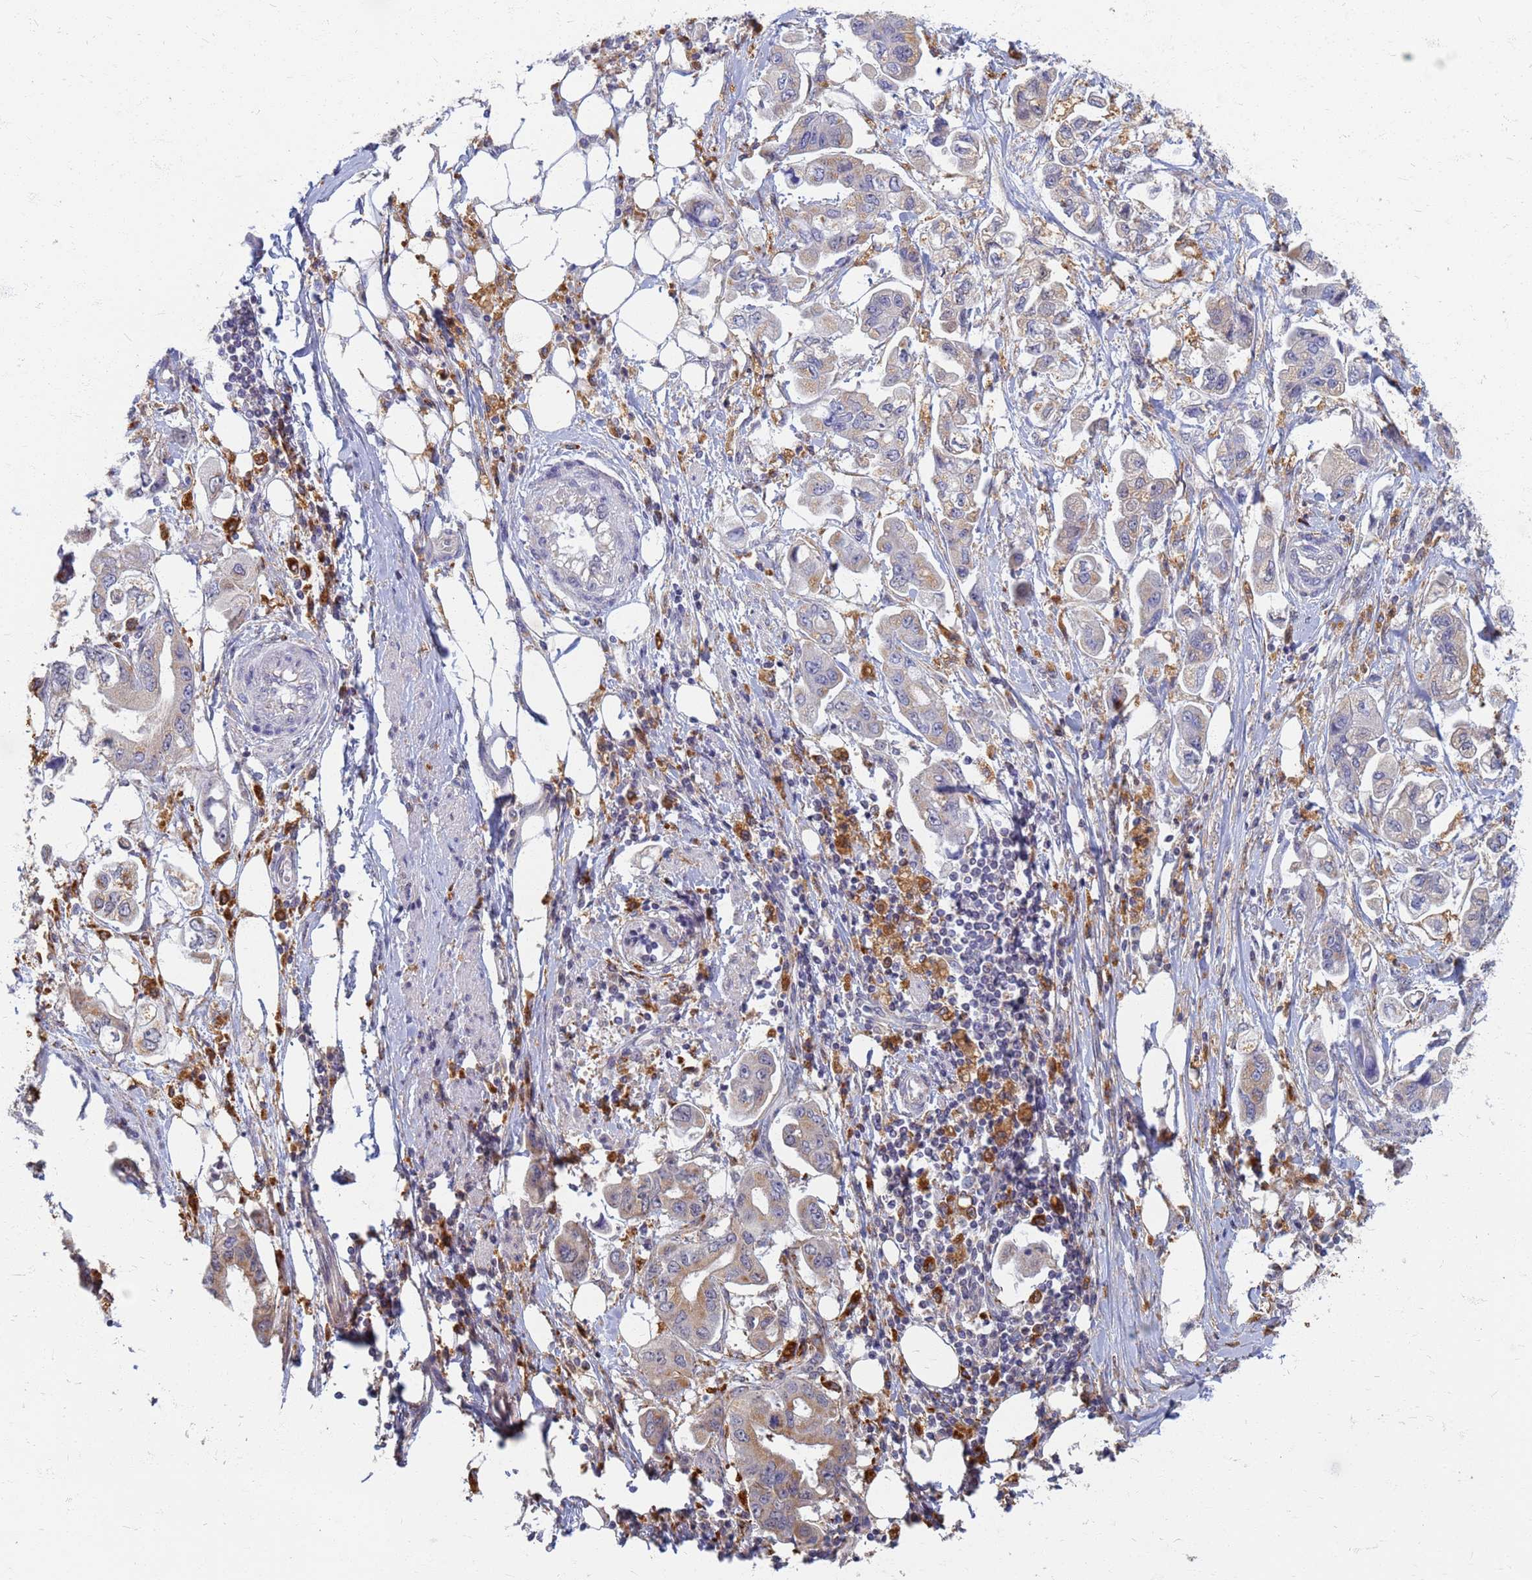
{"staining": {"intensity": "weak", "quantity": "25%-75%", "location": "cytoplasmic/membranous"}, "tissue": "stomach cancer", "cell_type": "Tumor cells", "image_type": "cancer", "snomed": [{"axis": "morphology", "description": "Adenocarcinoma, NOS"}, {"axis": "topography", "description": "Stomach"}], "caption": "Human stomach cancer stained with a brown dye demonstrates weak cytoplasmic/membranous positive positivity in about 25%-75% of tumor cells.", "gene": "ATP6V1E1", "patient": {"sex": "male", "age": 62}}